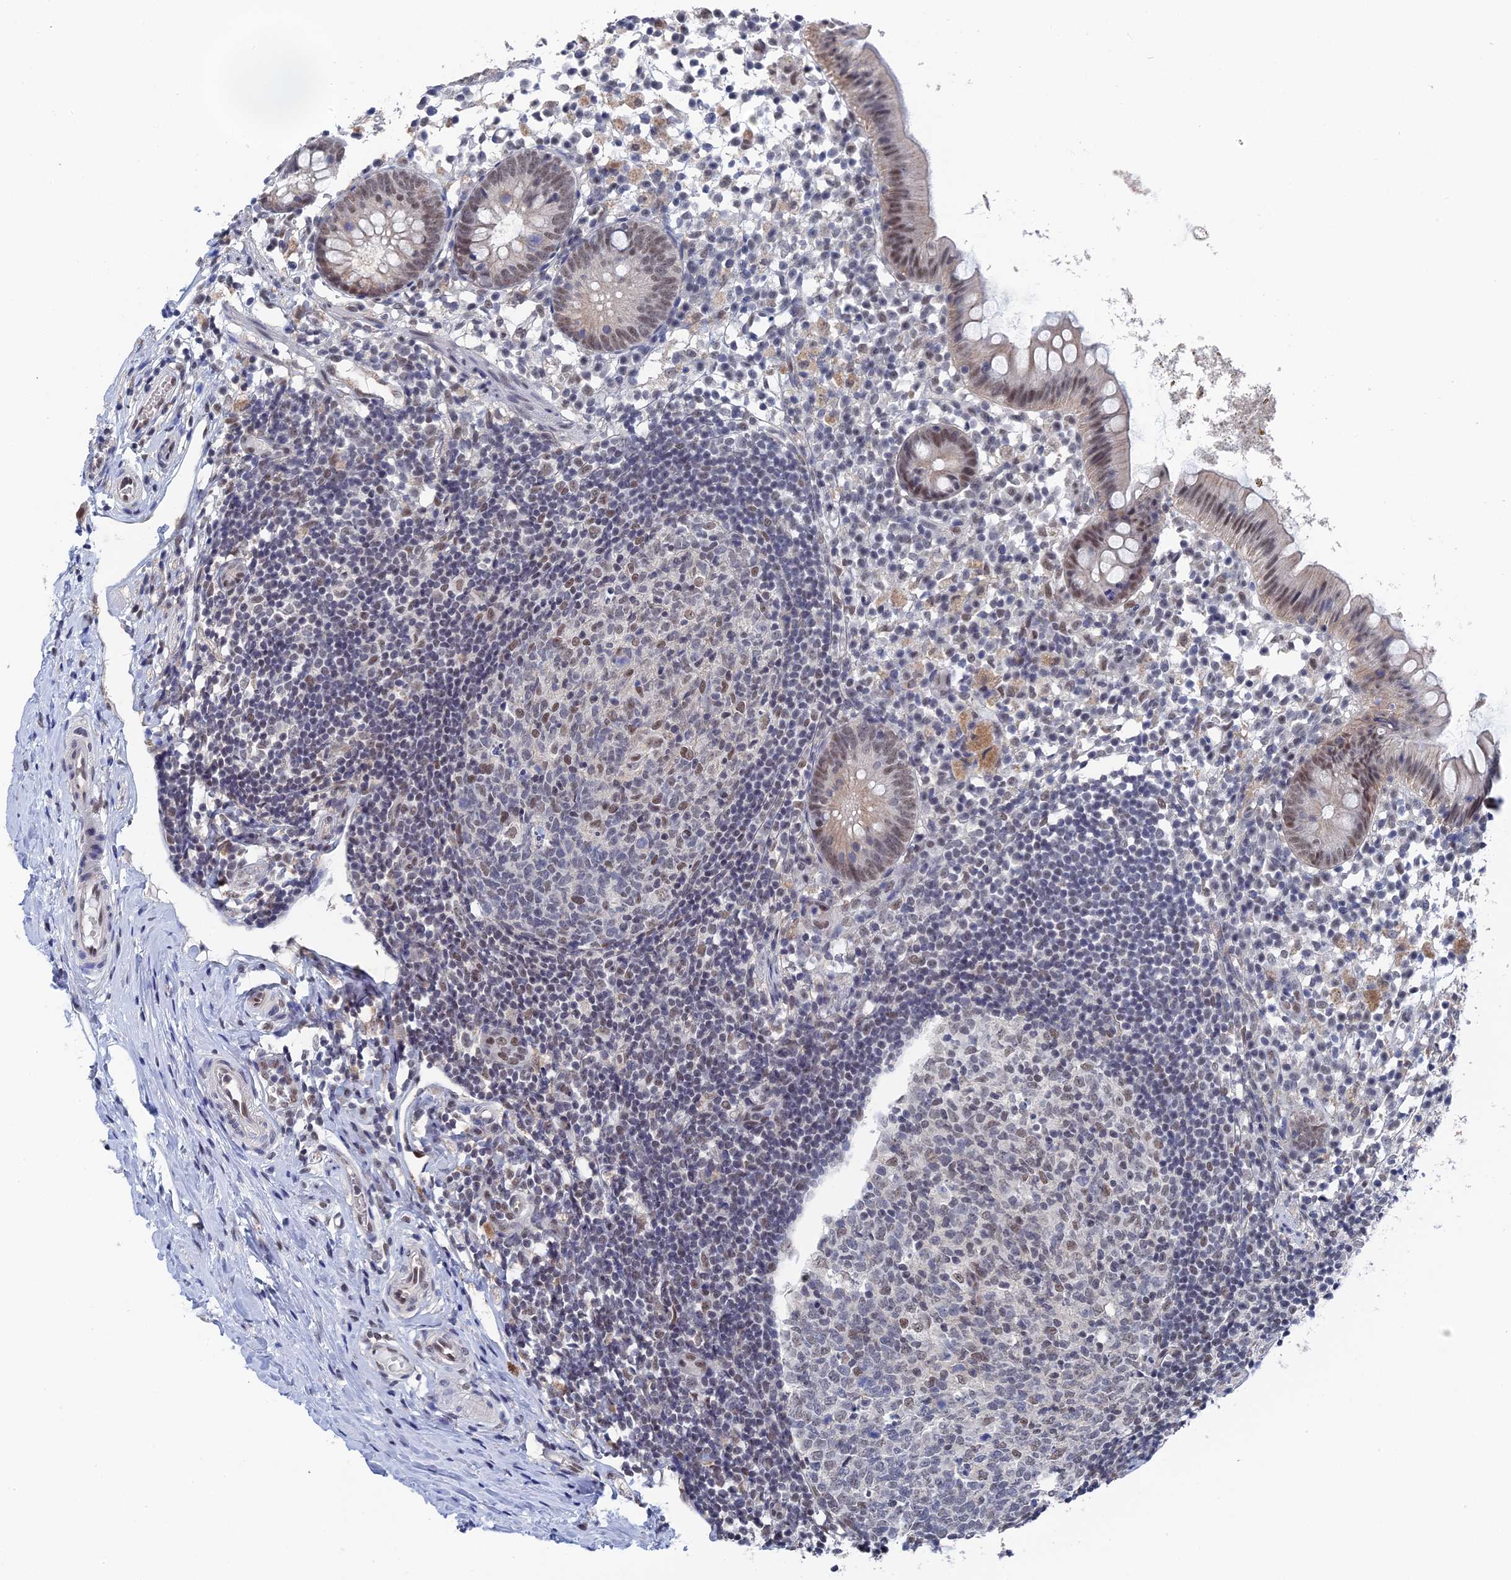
{"staining": {"intensity": "moderate", "quantity": ">75%", "location": "cytoplasmic/membranous,nuclear"}, "tissue": "appendix", "cell_type": "Glandular cells", "image_type": "normal", "snomed": [{"axis": "morphology", "description": "Normal tissue, NOS"}, {"axis": "topography", "description": "Appendix"}], "caption": "Protein expression analysis of unremarkable appendix demonstrates moderate cytoplasmic/membranous,nuclear expression in approximately >75% of glandular cells.", "gene": "TSSC4", "patient": {"sex": "female", "age": 20}}